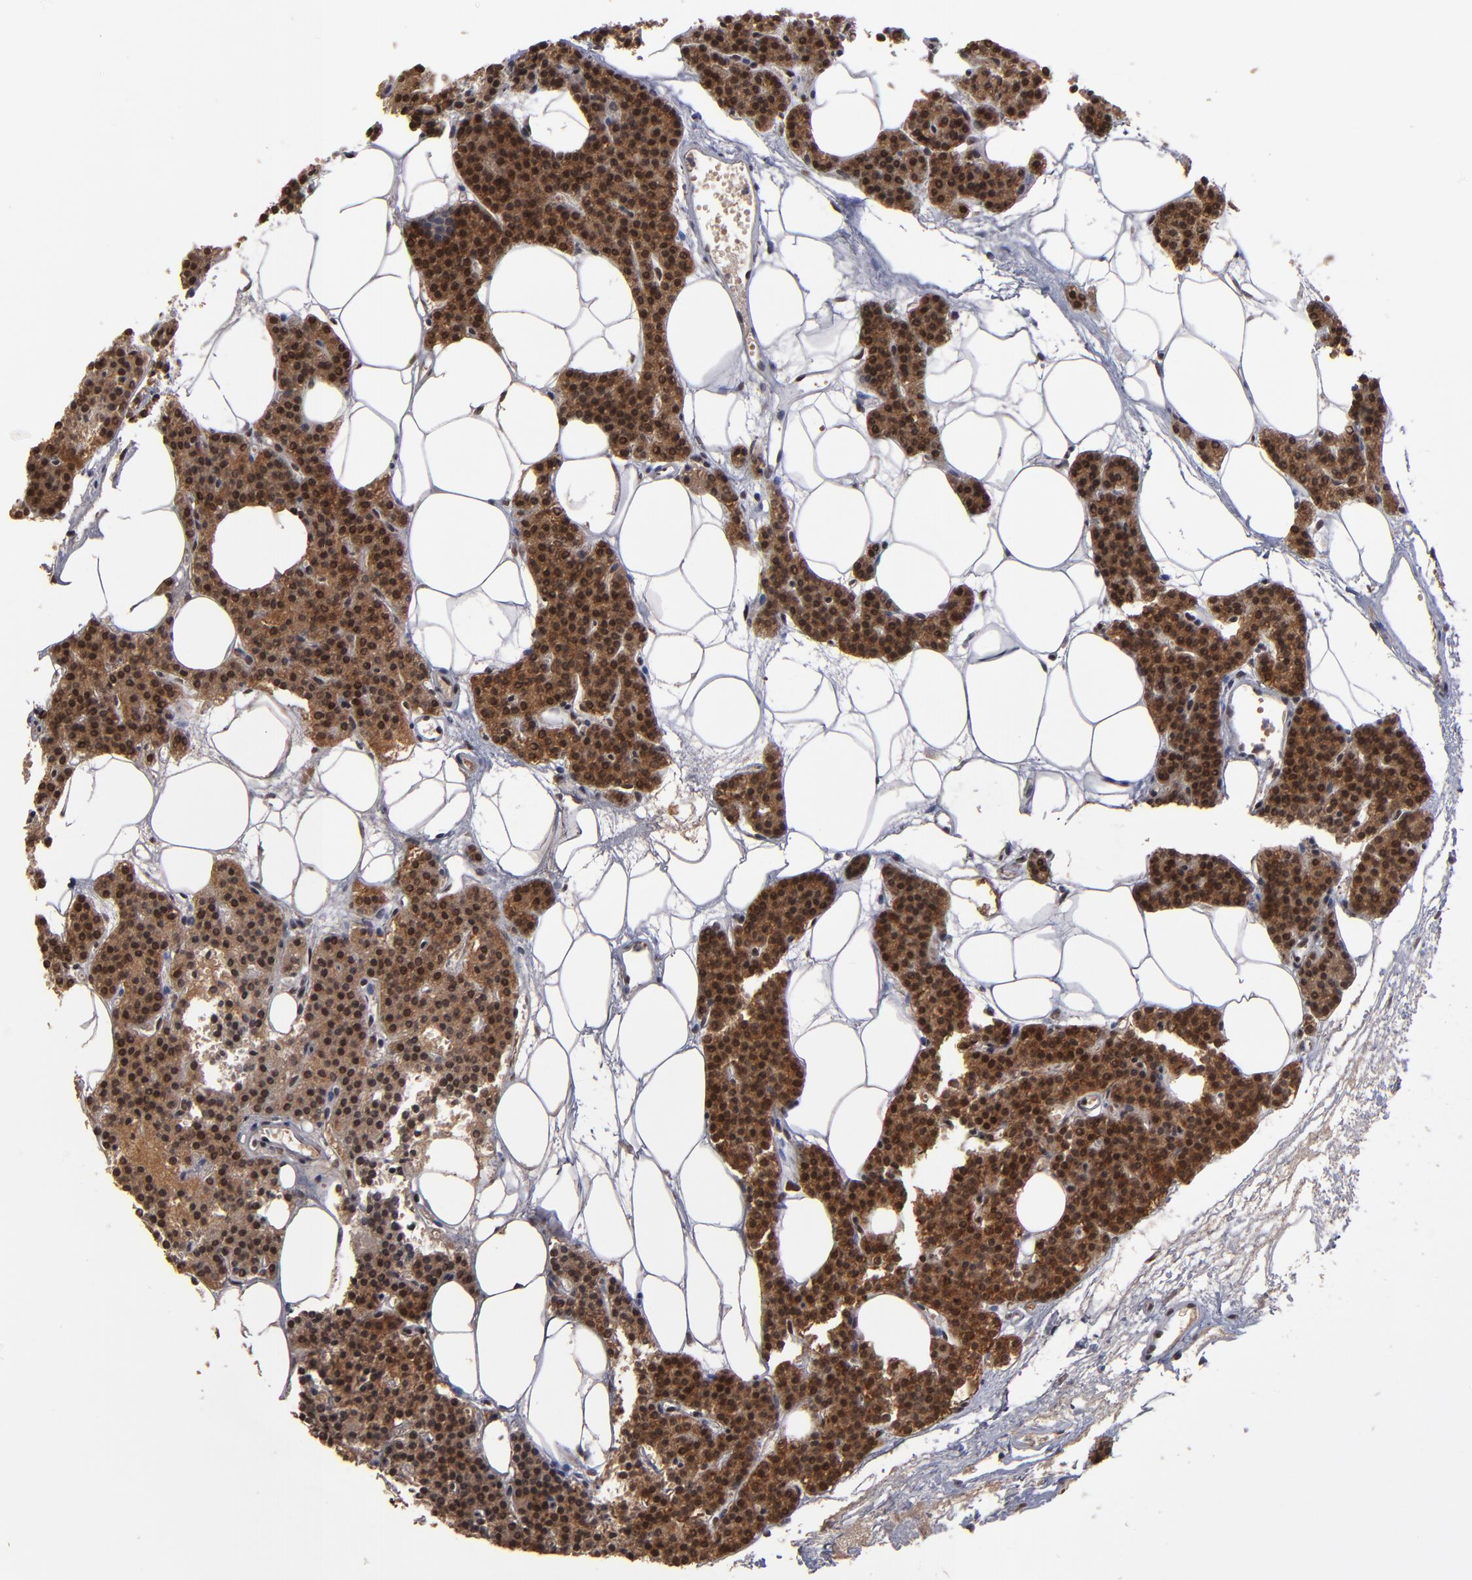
{"staining": {"intensity": "strong", "quantity": ">75%", "location": "cytoplasmic/membranous,nuclear"}, "tissue": "parathyroid gland", "cell_type": "Glandular cells", "image_type": "normal", "snomed": [{"axis": "morphology", "description": "Normal tissue, NOS"}, {"axis": "topography", "description": "Parathyroid gland"}], "caption": "Glandular cells display strong cytoplasmic/membranous,nuclear staining in about >75% of cells in normal parathyroid gland. Immunohistochemistry stains the protein of interest in brown and the nuclei are stained blue.", "gene": "HUWE1", "patient": {"sex": "male", "age": 24}}